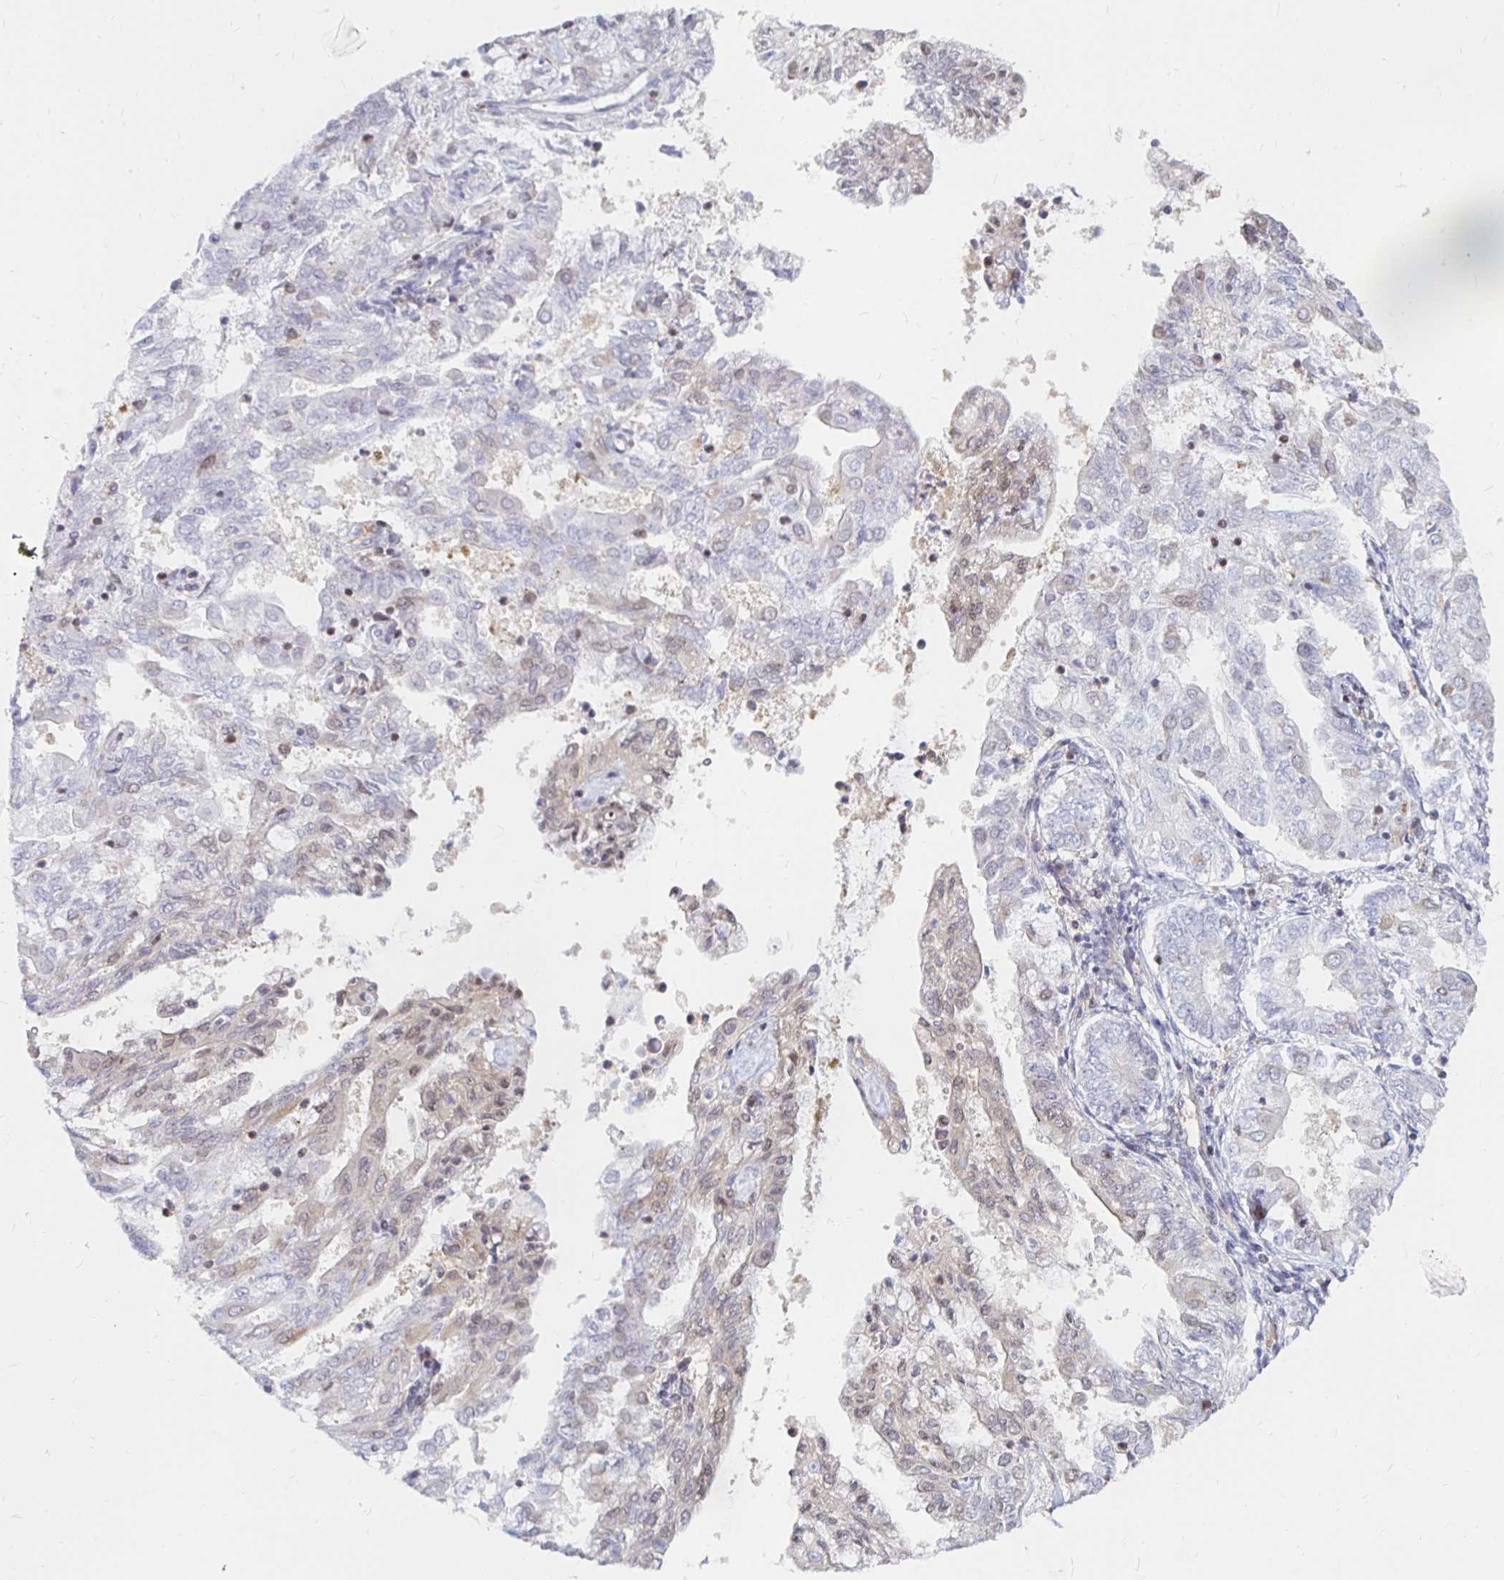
{"staining": {"intensity": "negative", "quantity": "none", "location": "none"}, "tissue": "endometrial cancer", "cell_type": "Tumor cells", "image_type": "cancer", "snomed": [{"axis": "morphology", "description": "Adenocarcinoma, NOS"}, {"axis": "topography", "description": "Endometrium"}], "caption": "Adenocarcinoma (endometrial) was stained to show a protein in brown. There is no significant staining in tumor cells.", "gene": "PDAP1", "patient": {"sex": "female", "age": 68}}